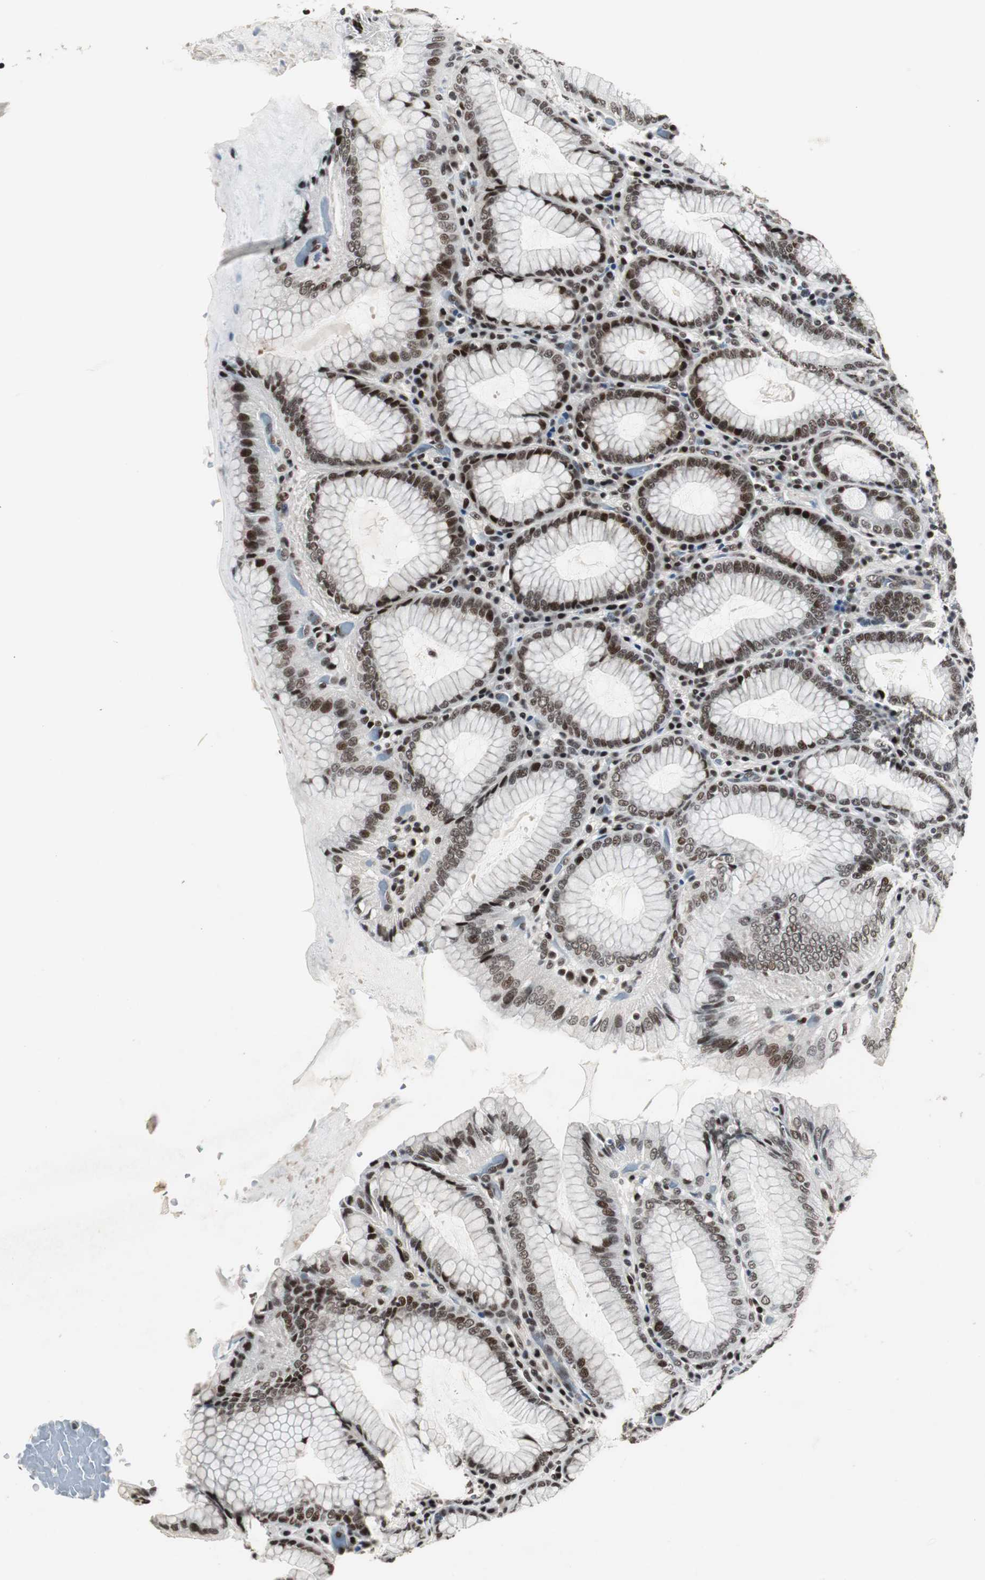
{"staining": {"intensity": "strong", "quantity": ">75%", "location": "nuclear"}, "tissue": "stomach", "cell_type": "Glandular cells", "image_type": "normal", "snomed": [{"axis": "morphology", "description": "Normal tissue, NOS"}, {"axis": "topography", "description": "Stomach, lower"}], "caption": "Protein expression analysis of unremarkable stomach reveals strong nuclear staining in about >75% of glandular cells. (DAB (3,3'-diaminobenzidine) IHC, brown staining for protein, blue staining for nuclei).", "gene": "CDK9", "patient": {"sex": "female", "age": 76}}